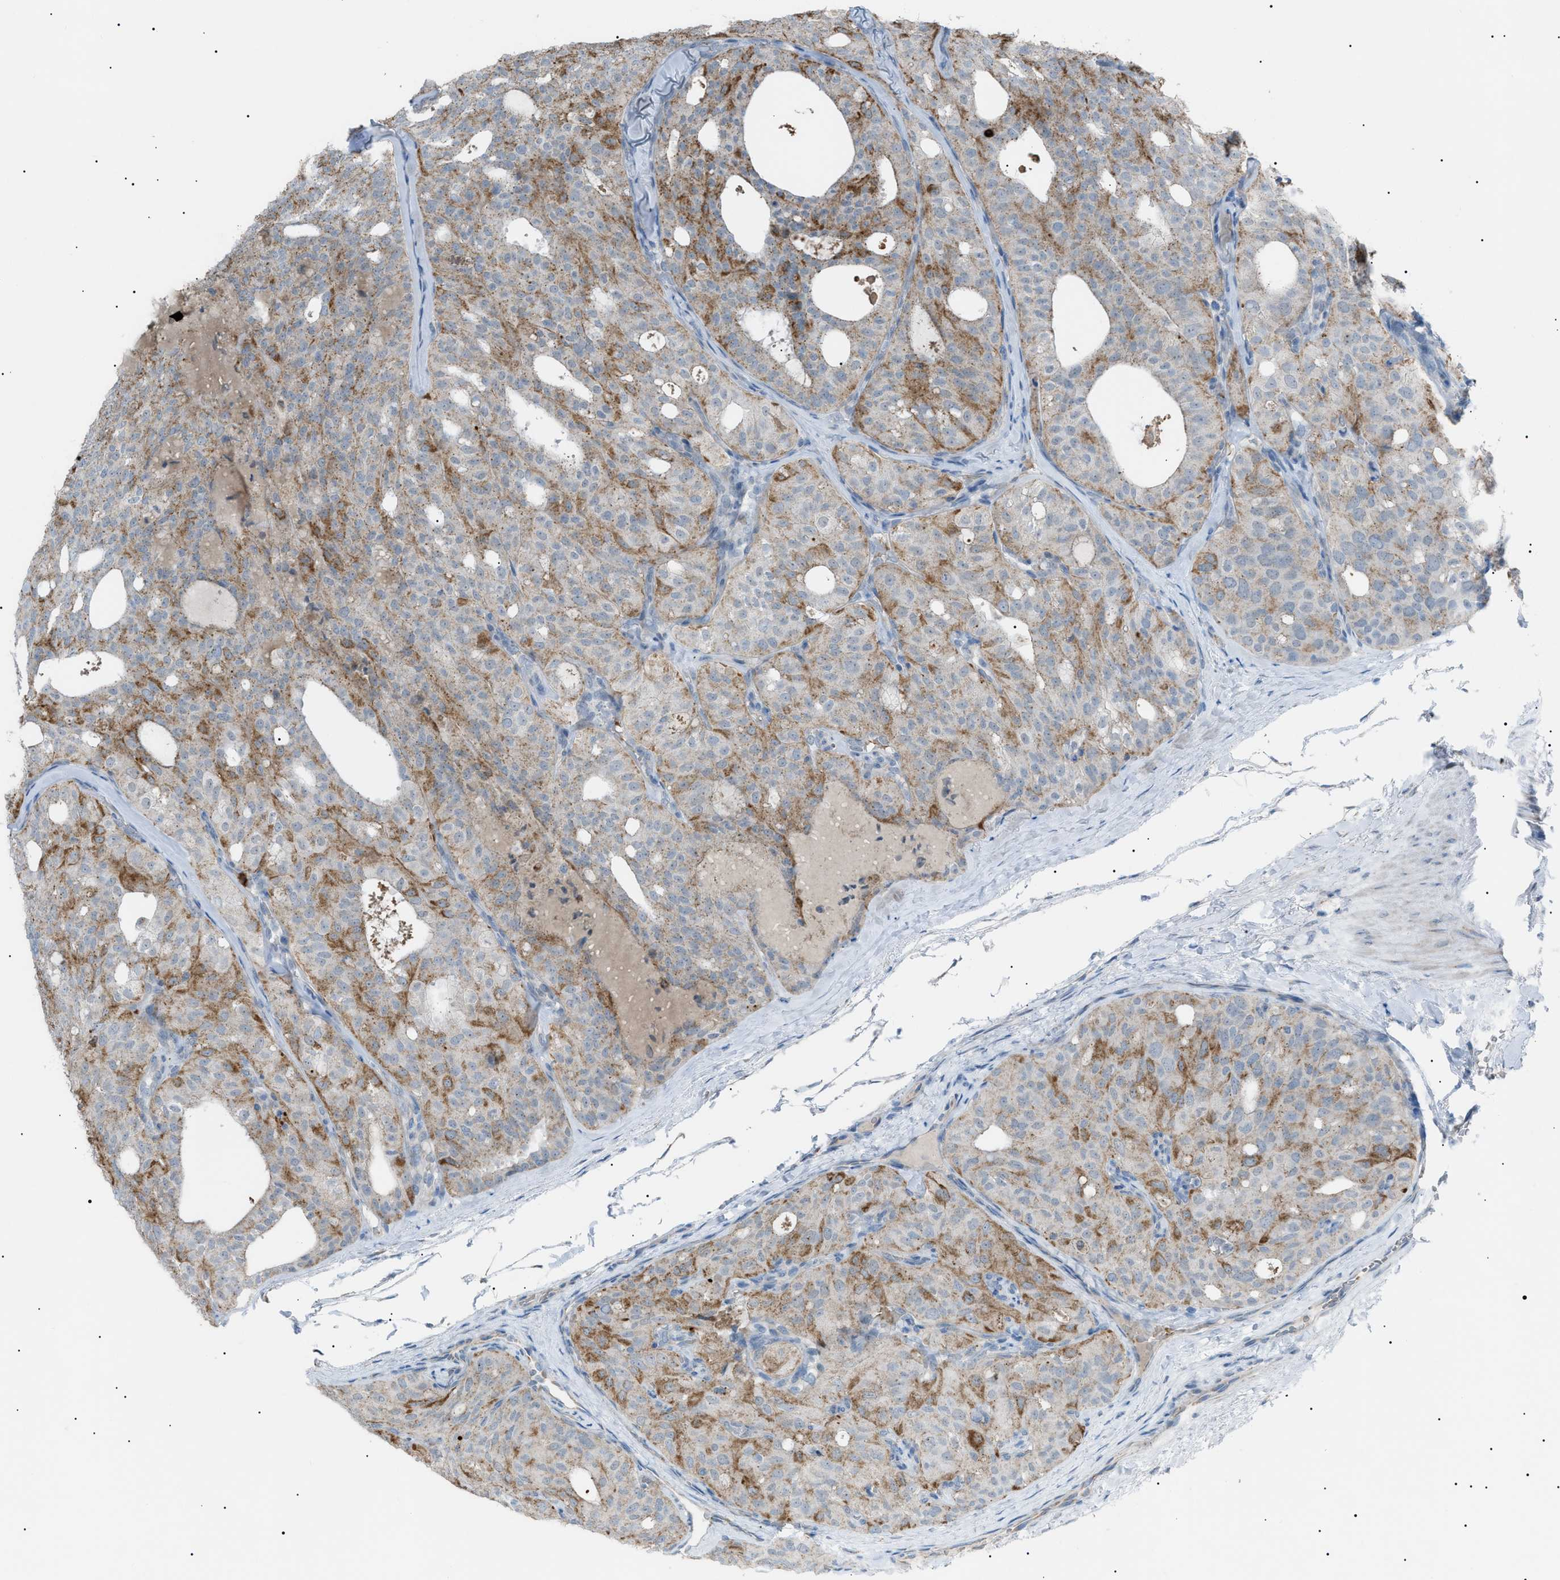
{"staining": {"intensity": "moderate", "quantity": "25%-75%", "location": "cytoplasmic/membranous"}, "tissue": "thyroid cancer", "cell_type": "Tumor cells", "image_type": "cancer", "snomed": [{"axis": "morphology", "description": "Follicular adenoma carcinoma, NOS"}, {"axis": "topography", "description": "Thyroid gland"}], "caption": "An image showing moderate cytoplasmic/membranous staining in about 25%-75% of tumor cells in thyroid cancer, as visualized by brown immunohistochemical staining.", "gene": "ZNF516", "patient": {"sex": "male", "age": 75}}